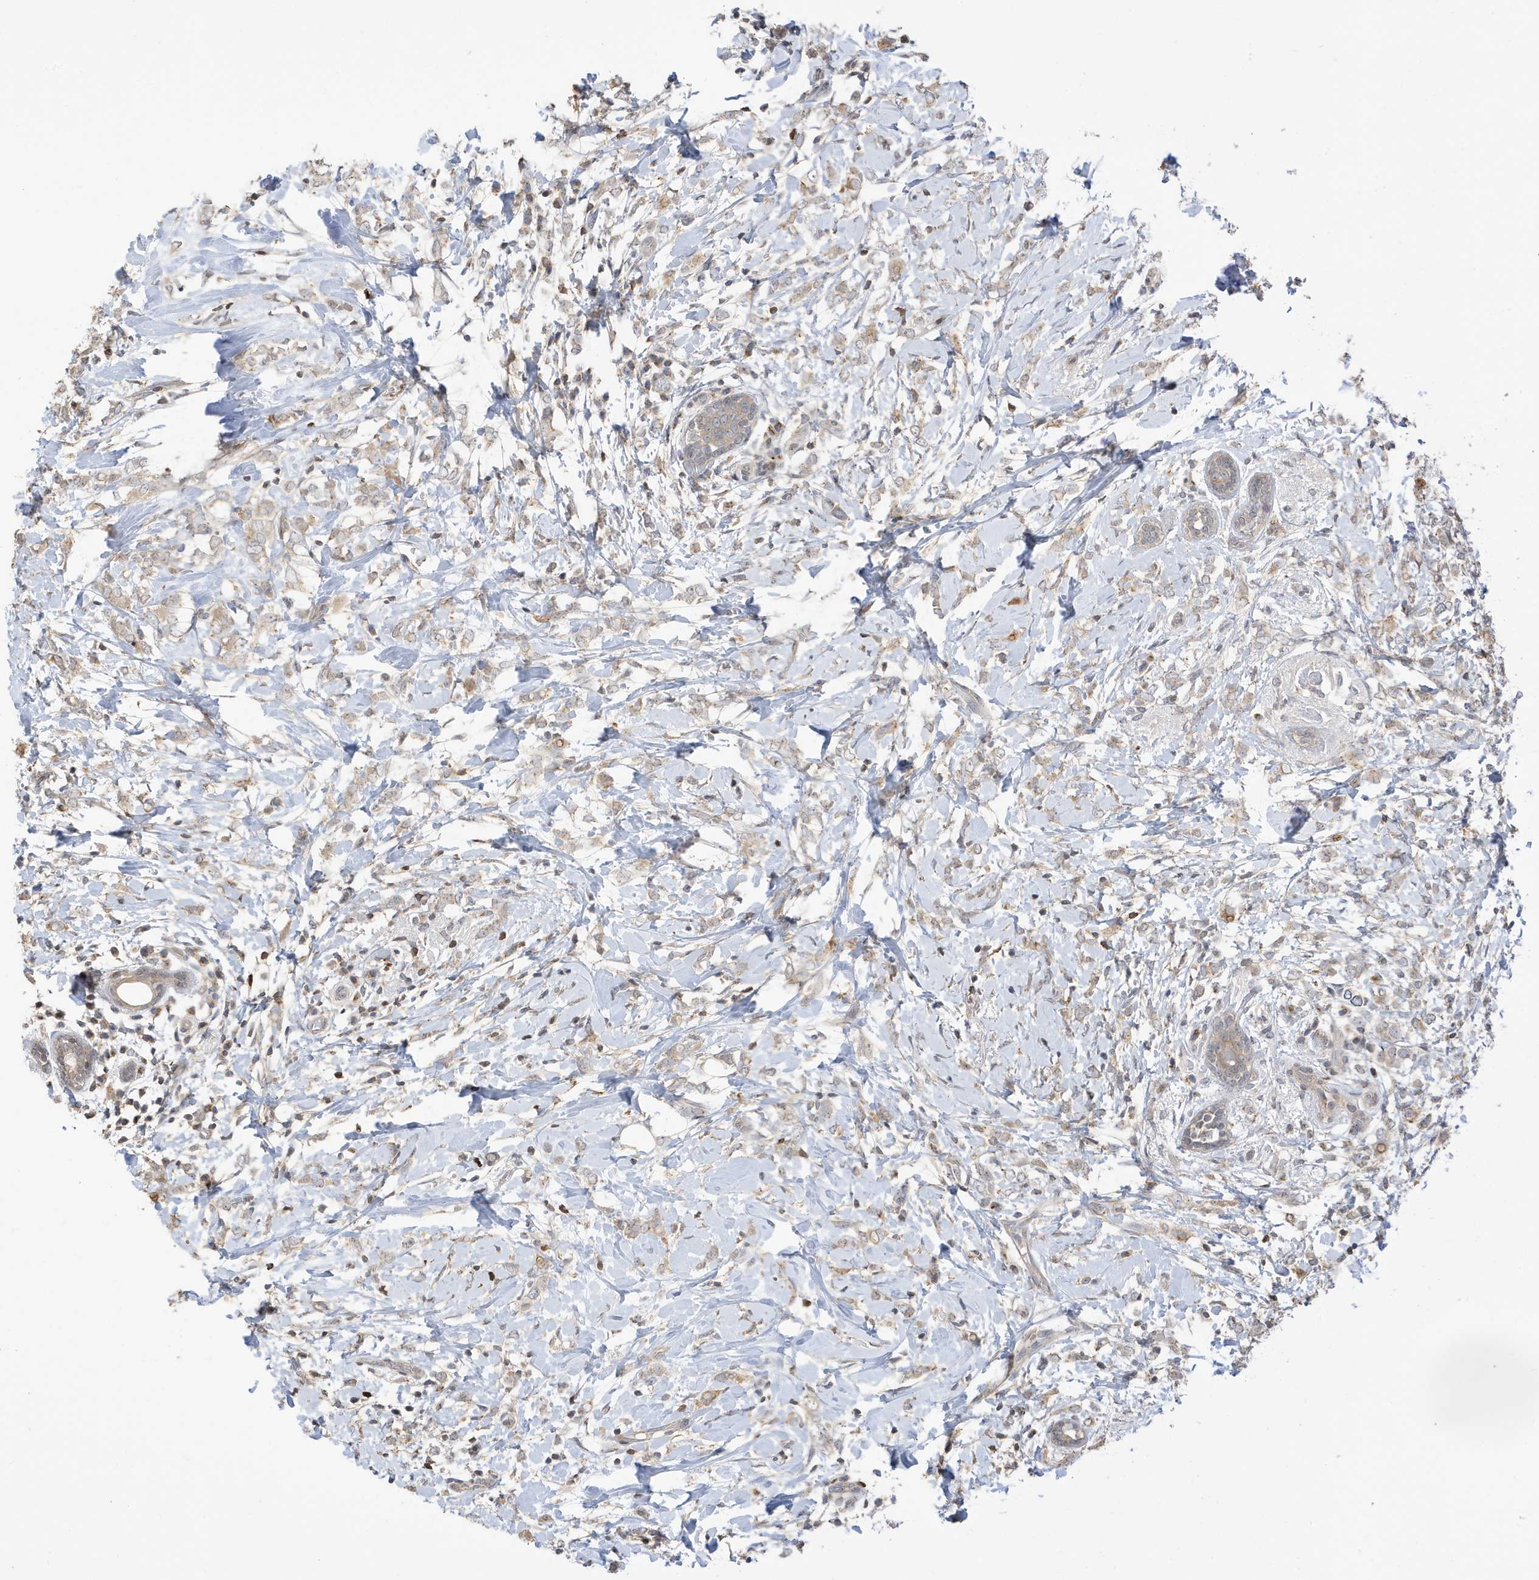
{"staining": {"intensity": "weak", "quantity": ">75%", "location": "cytoplasmic/membranous"}, "tissue": "breast cancer", "cell_type": "Tumor cells", "image_type": "cancer", "snomed": [{"axis": "morphology", "description": "Normal tissue, NOS"}, {"axis": "morphology", "description": "Lobular carcinoma"}, {"axis": "topography", "description": "Breast"}], "caption": "Brown immunohistochemical staining in lobular carcinoma (breast) exhibits weak cytoplasmic/membranous staining in approximately >75% of tumor cells.", "gene": "TAB3", "patient": {"sex": "female", "age": 47}}